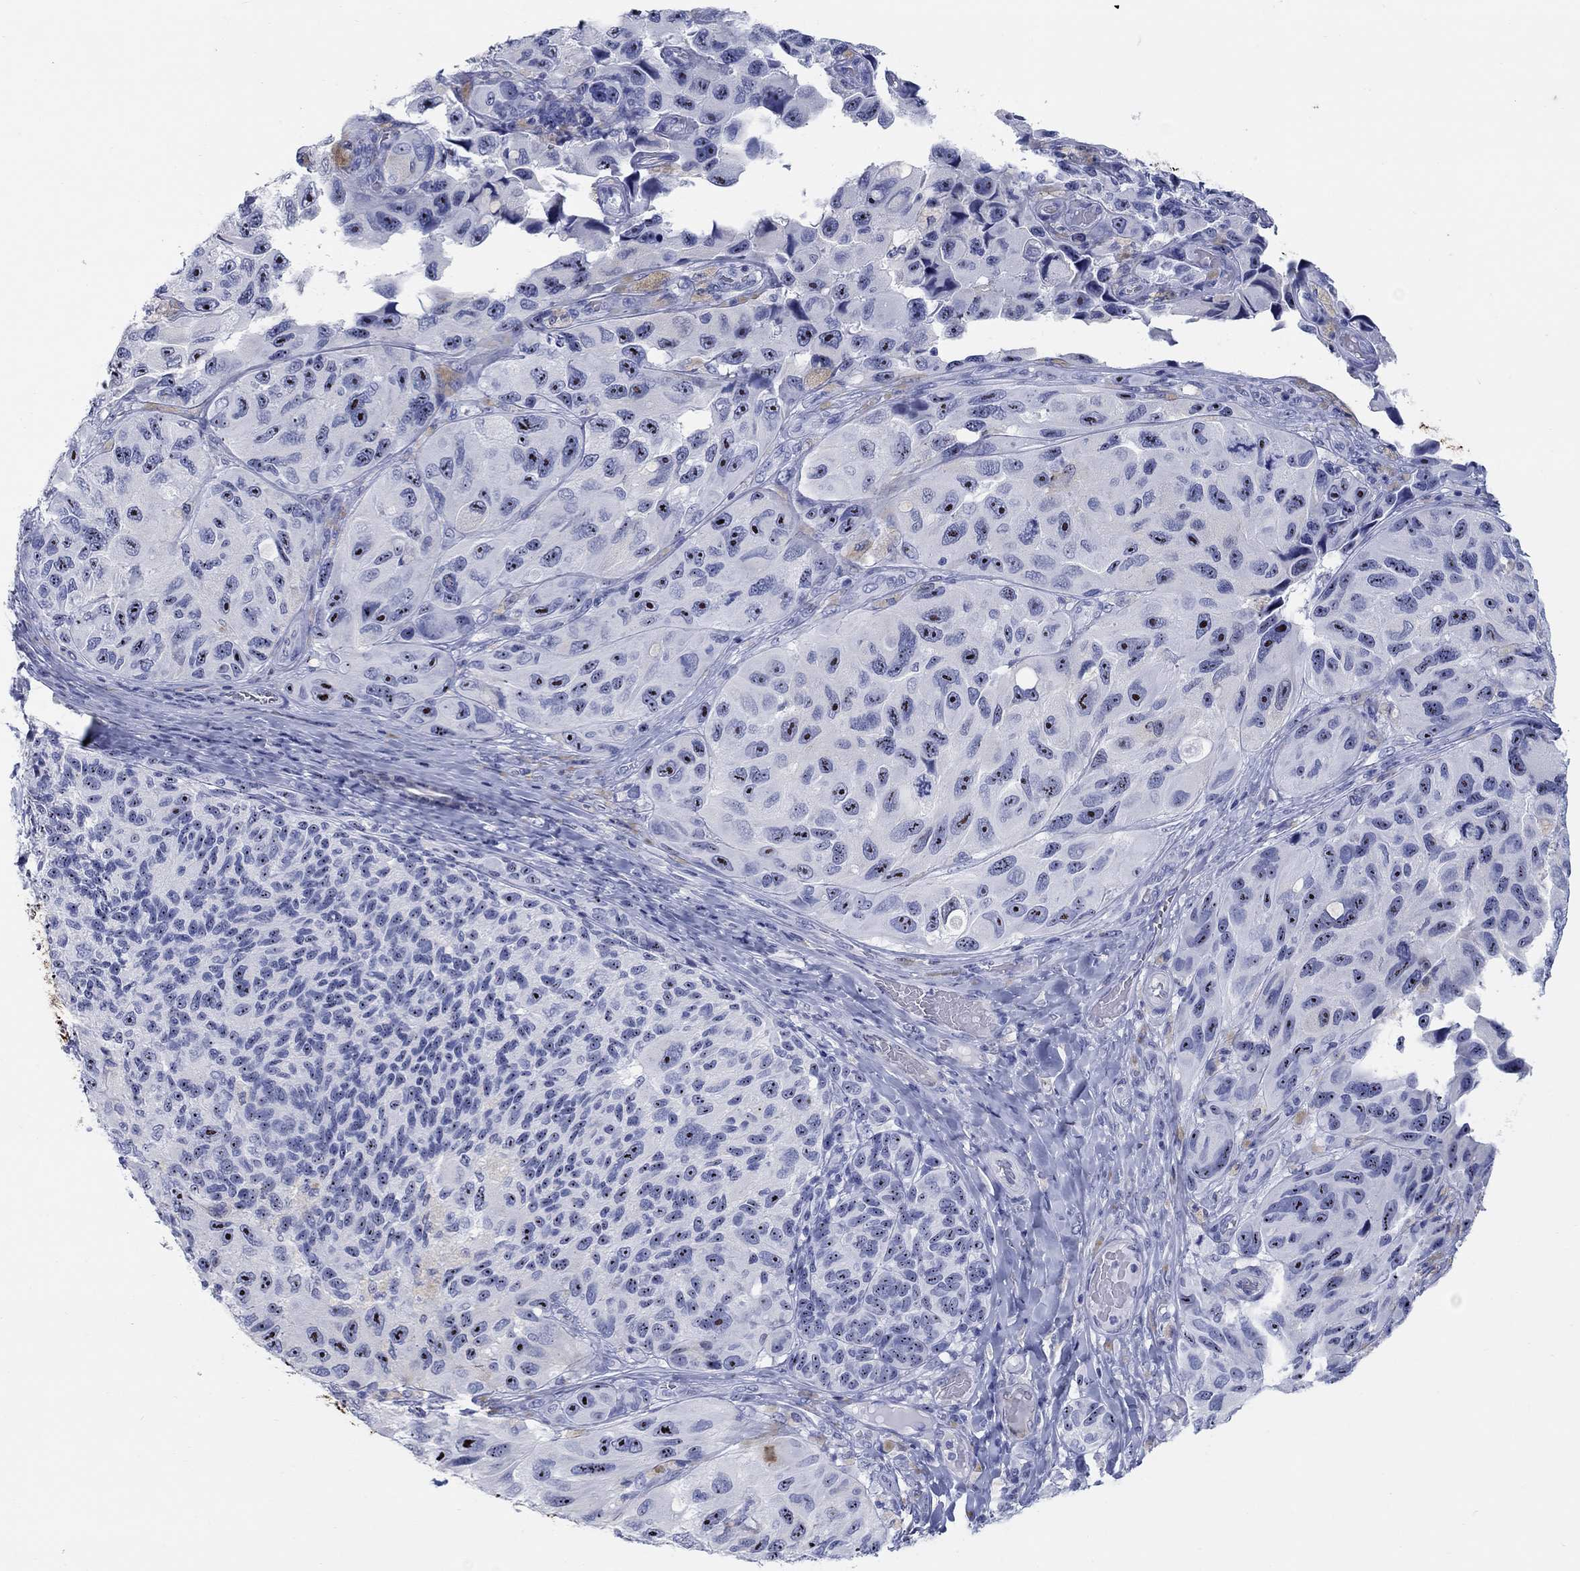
{"staining": {"intensity": "weak", "quantity": "<25%", "location": "nuclear"}, "tissue": "melanoma", "cell_type": "Tumor cells", "image_type": "cancer", "snomed": [{"axis": "morphology", "description": "Malignant melanoma, NOS"}, {"axis": "topography", "description": "Skin"}], "caption": "A micrograph of human malignant melanoma is negative for staining in tumor cells.", "gene": "AKR1C2", "patient": {"sex": "female", "age": 73}}